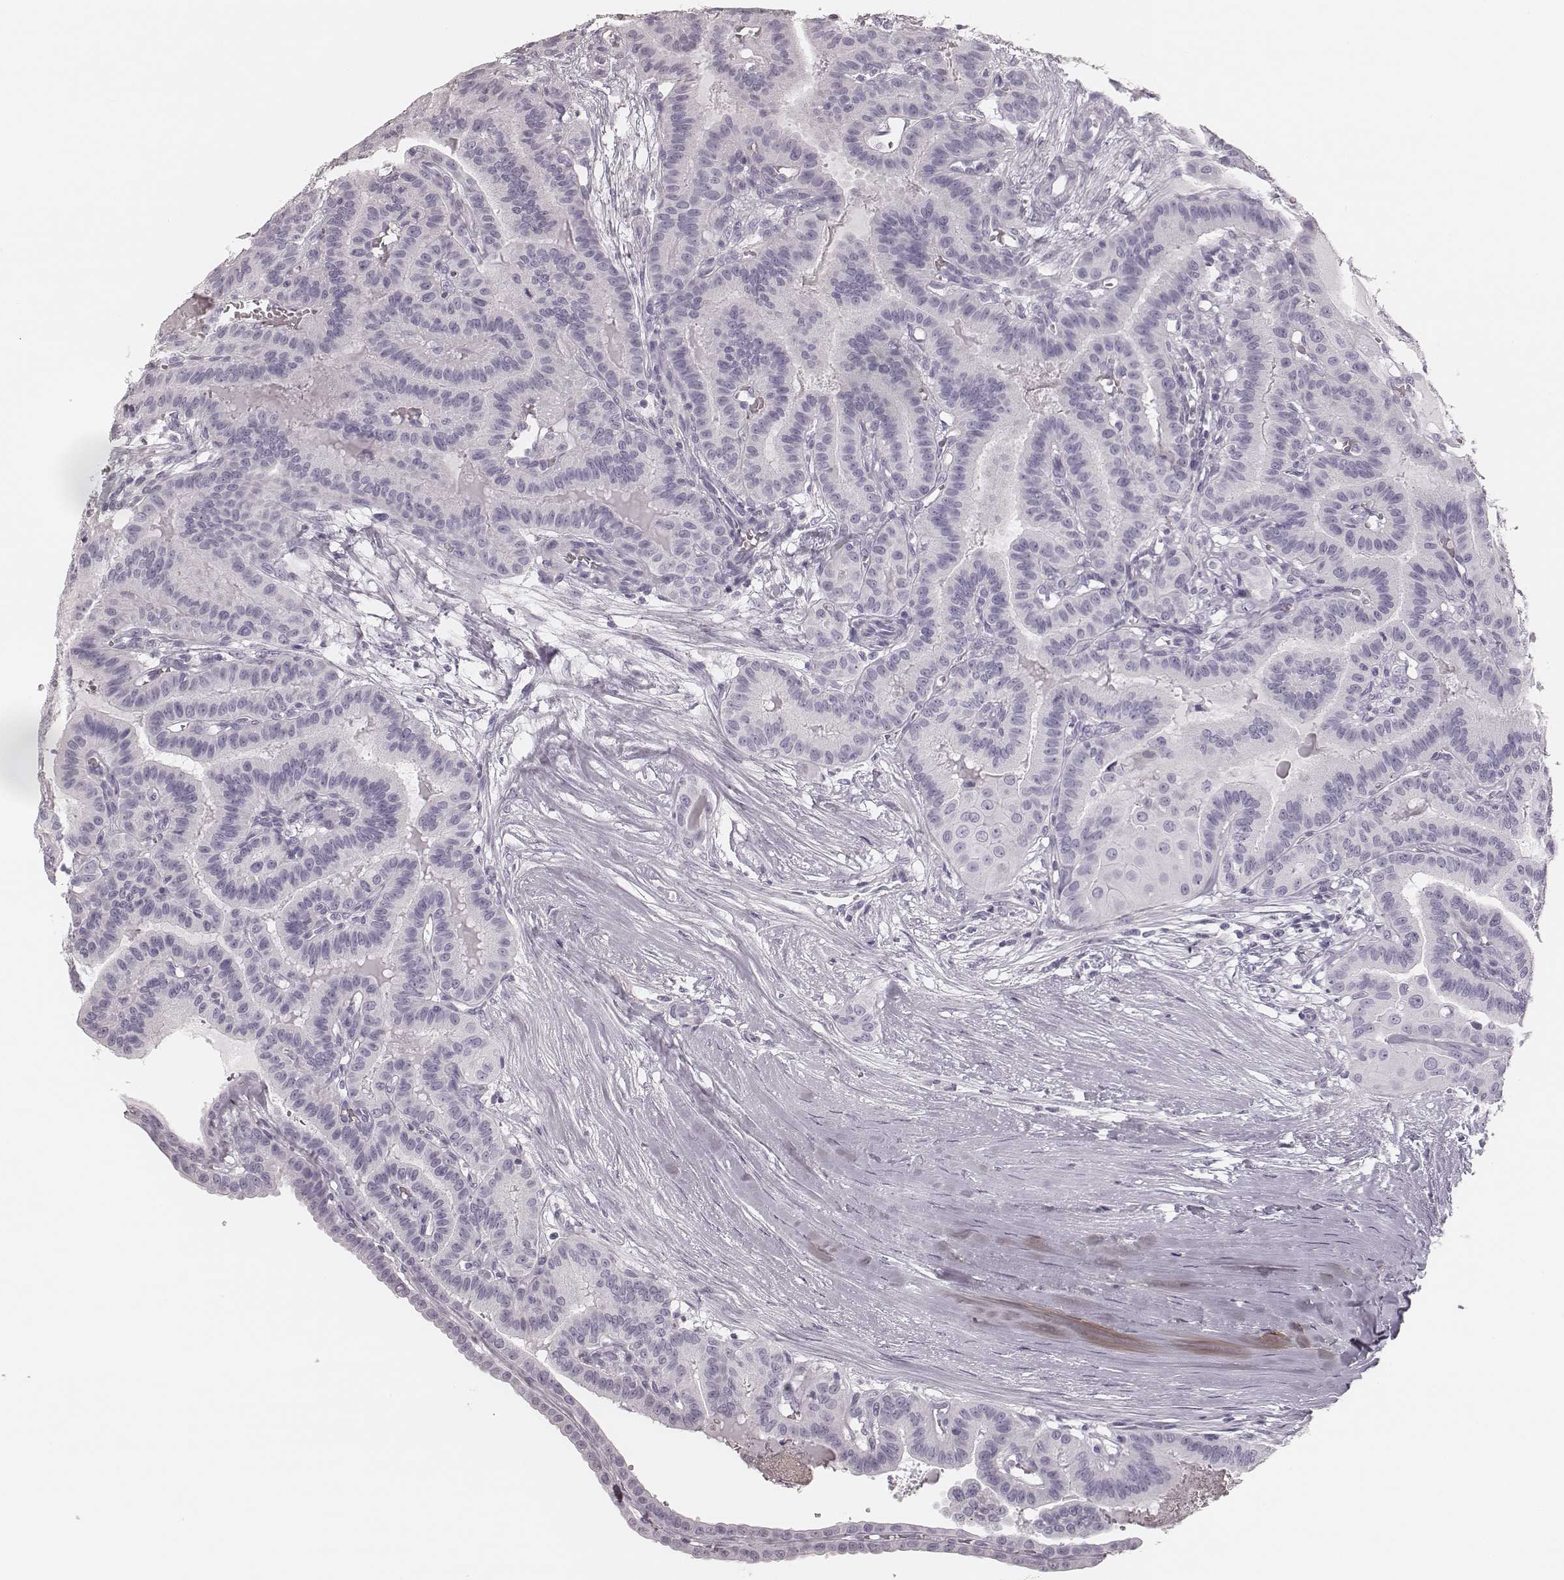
{"staining": {"intensity": "negative", "quantity": "none", "location": "none"}, "tissue": "thyroid cancer", "cell_type": "Tumor cells", "image_type": "cancer", "snomed": [{"axis": "morphology", "description": "Papillary adenocarcinoma, NOS"}, {"axis": "topography", "description": "Thyroid gland"}], "caption": "Protein analysis of thyroid cancer displays no significant positivity in tumor cells.", "gene": "MSX1", "patient": {"sex": "male", "age": 87}}